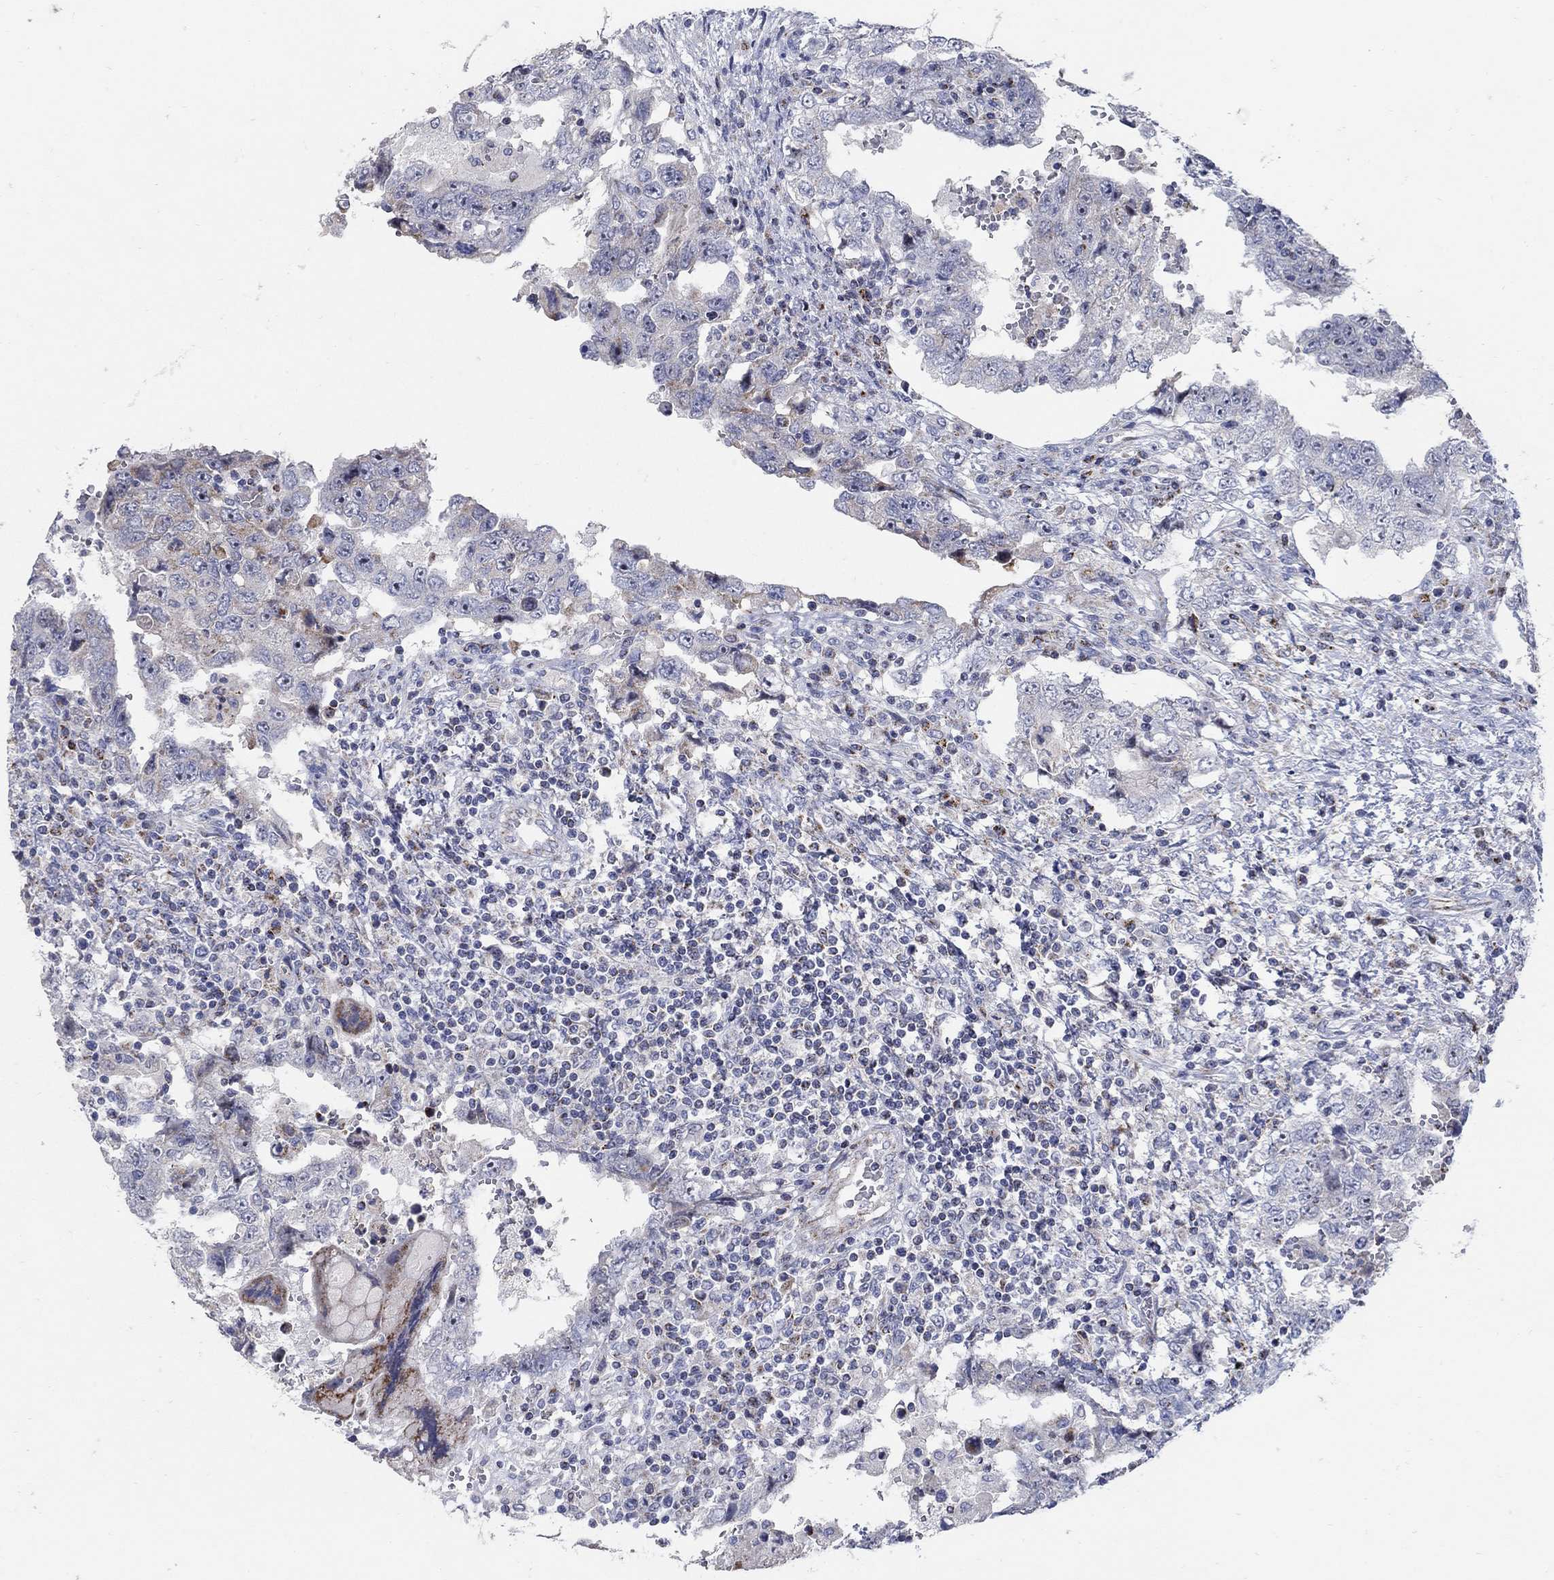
{"staining": {"intensity": "moderate", "quantity": "<25%", "location": "cytoplasmic/membranous"}, "tissue": "testis cancer", "cell_type": "Tumor cells", "image_type": "cancer", "snomed": [{"axis": "morphology", "description": "Carcinoma, Embryonal, NOS"}, {"axis": "topography", "description": "Testis"}], "caption": "High-power microscopy captured an immunohistochemistry histopathology image of embryonal carcinoma (testis), revealing moderate cytoplasmic/membranous expression in approximately <25% of tumor cells.", "gene": "HMX2", "patient": {"sex": "male", "age": 26}}